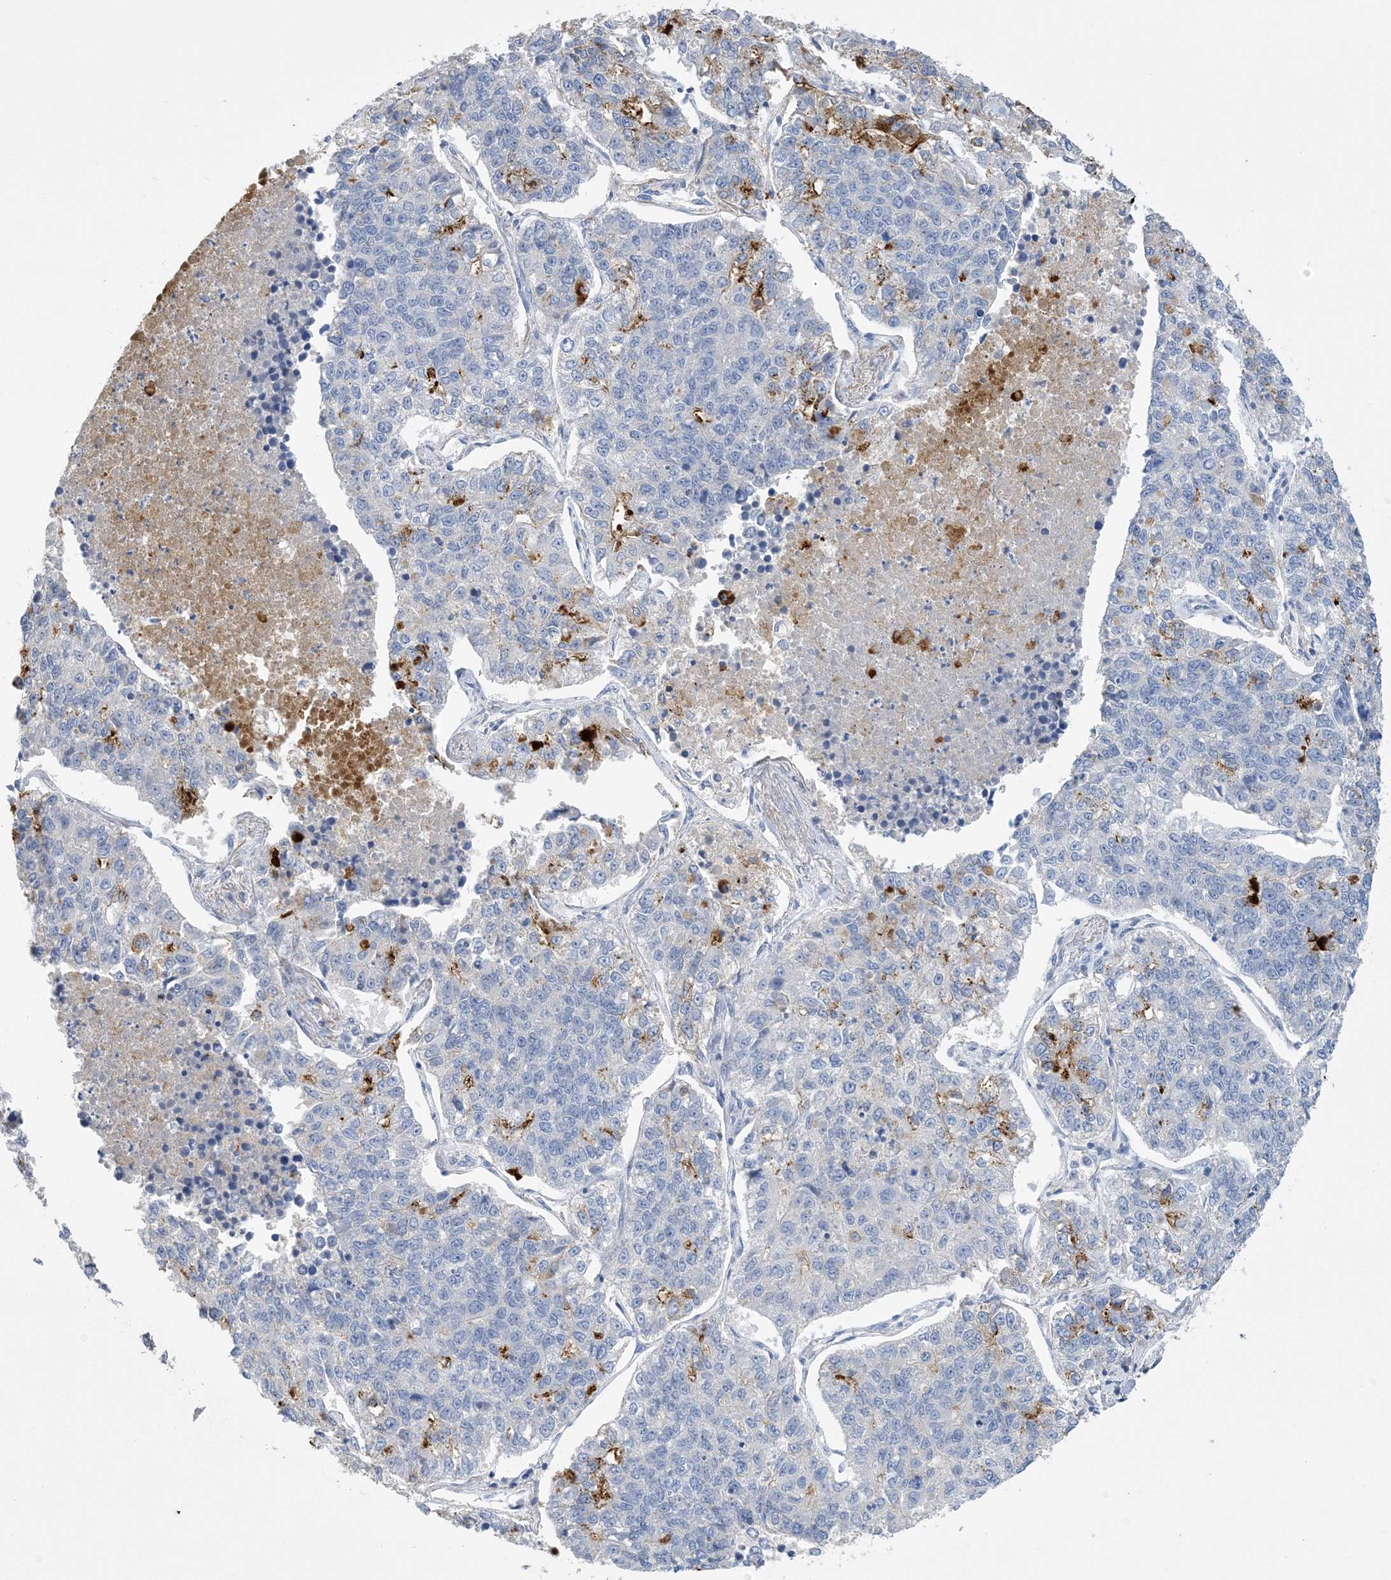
{"staining": {"intensity": "negative", "quantity": "none", "location": "none"}, "tissue": "lung cancer", "cell_type": "Tumor cells", "image_type": "cancer", "snomed": [{"axis": "morphology", "description": "Adenocarcinoma, NOS"}, {"axis": "topography", "description": "Lung"}], "caption": "Immunohistochemical staining of human lung cancer (adenocarcinoma) exhibits no significant staining in tumor cells. Nuclei are stained in blue.", "gene": "KPRP", "patient": {"sex": "male", "age": 49}}